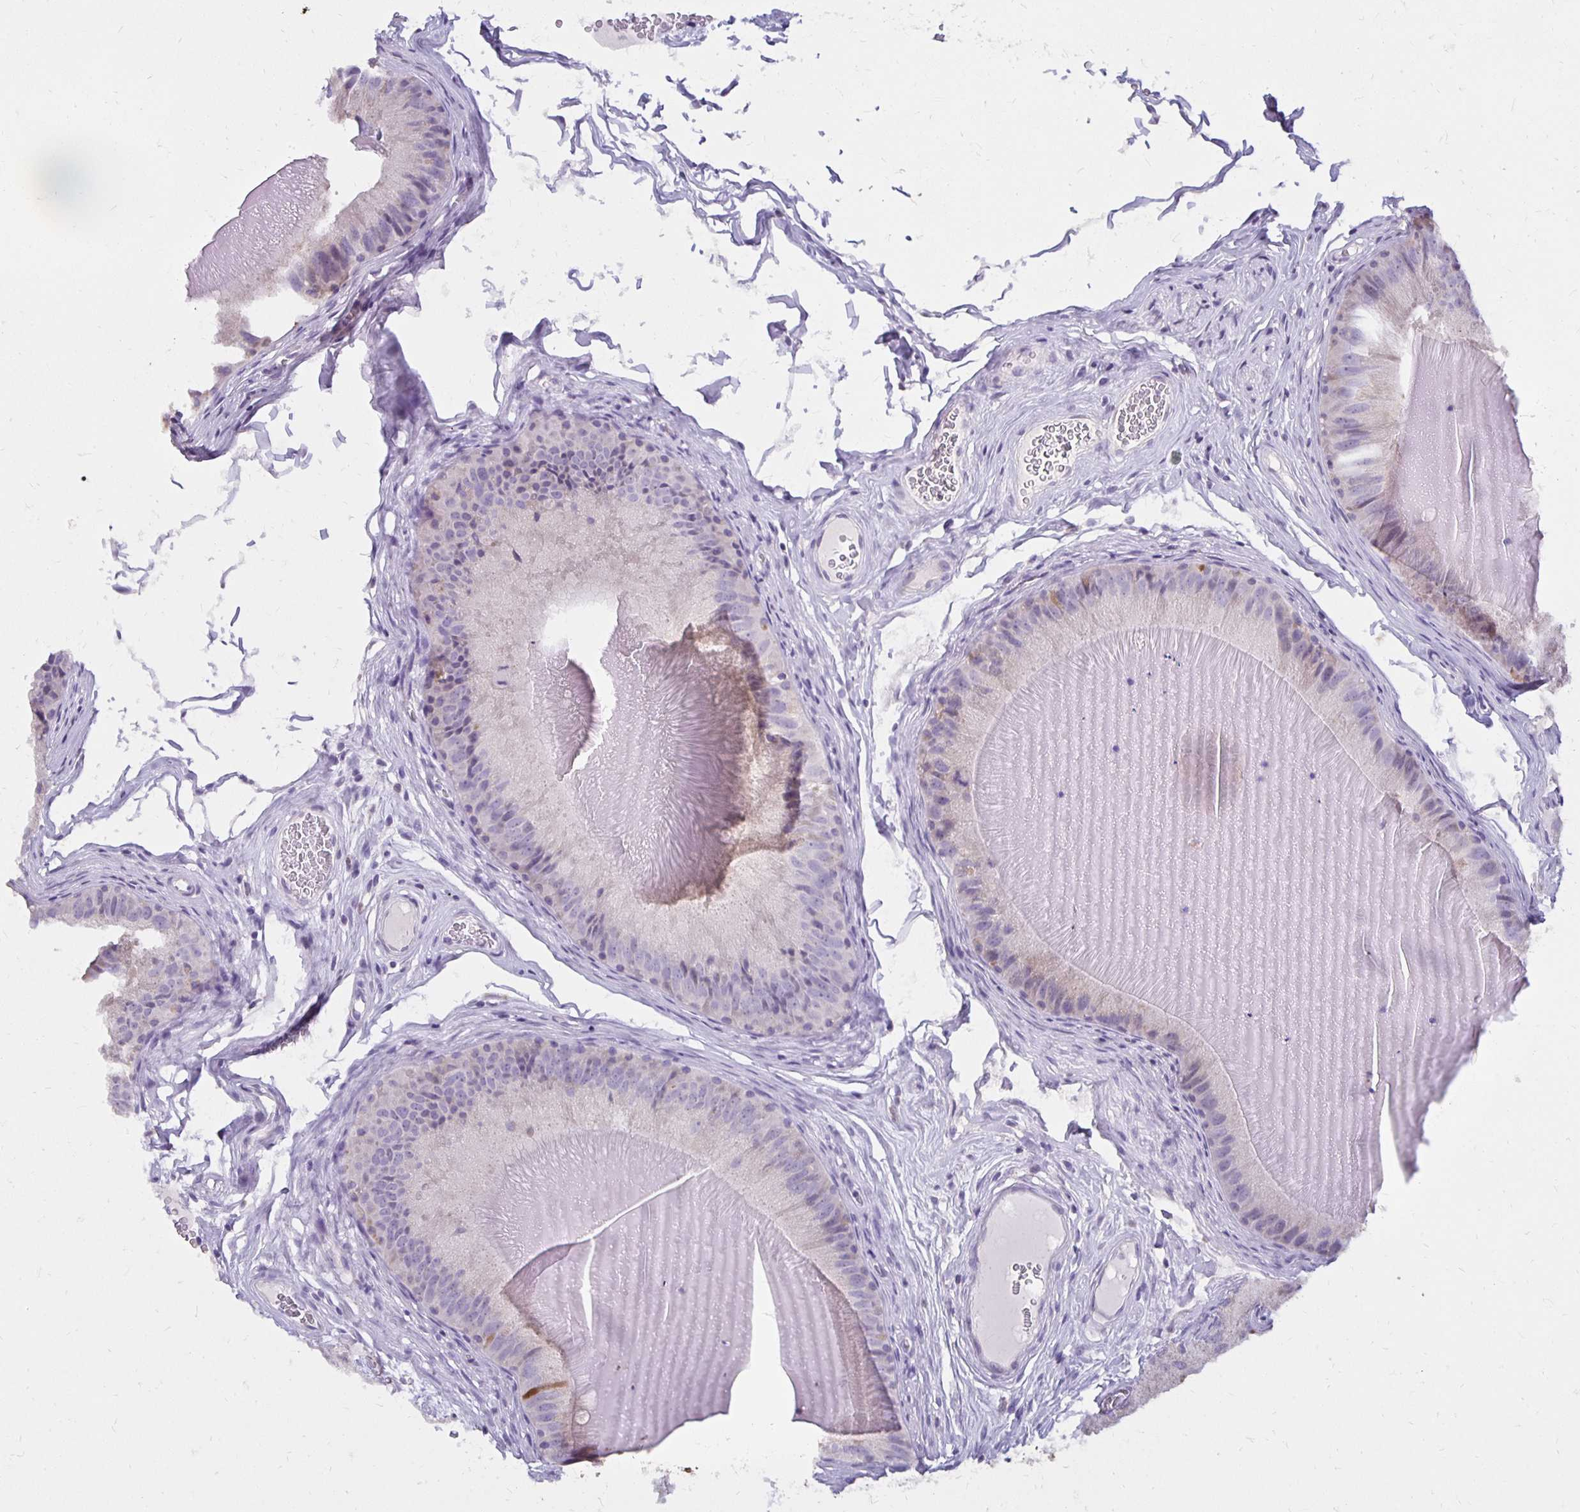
{"staining": {"intensity": "moderate", "quantity": "<25%", "location": "cytoplasmic/membranous"}, "tissue": "epididymis", "cell_type": "Glandular cells", "image_type": "normal", "snomed": [{"axis": "morphology", "description": "Normal tissue, NOS"}, {"axis": "topography", "description": "Epididymis, spermatic cord, NOS"}], "caption": "A brown stain shows moderate cytoplasmic/membranous positivity of a protein in glandular cells of normal epididymis. Using DAB (3,3'-diaminobenzidine) (brown) and hematoxylin (blue) stains, captured at high magnification using brightfield microscopy.", "gene": "IER3", "patient": {"sex": "male", "age": 39}}